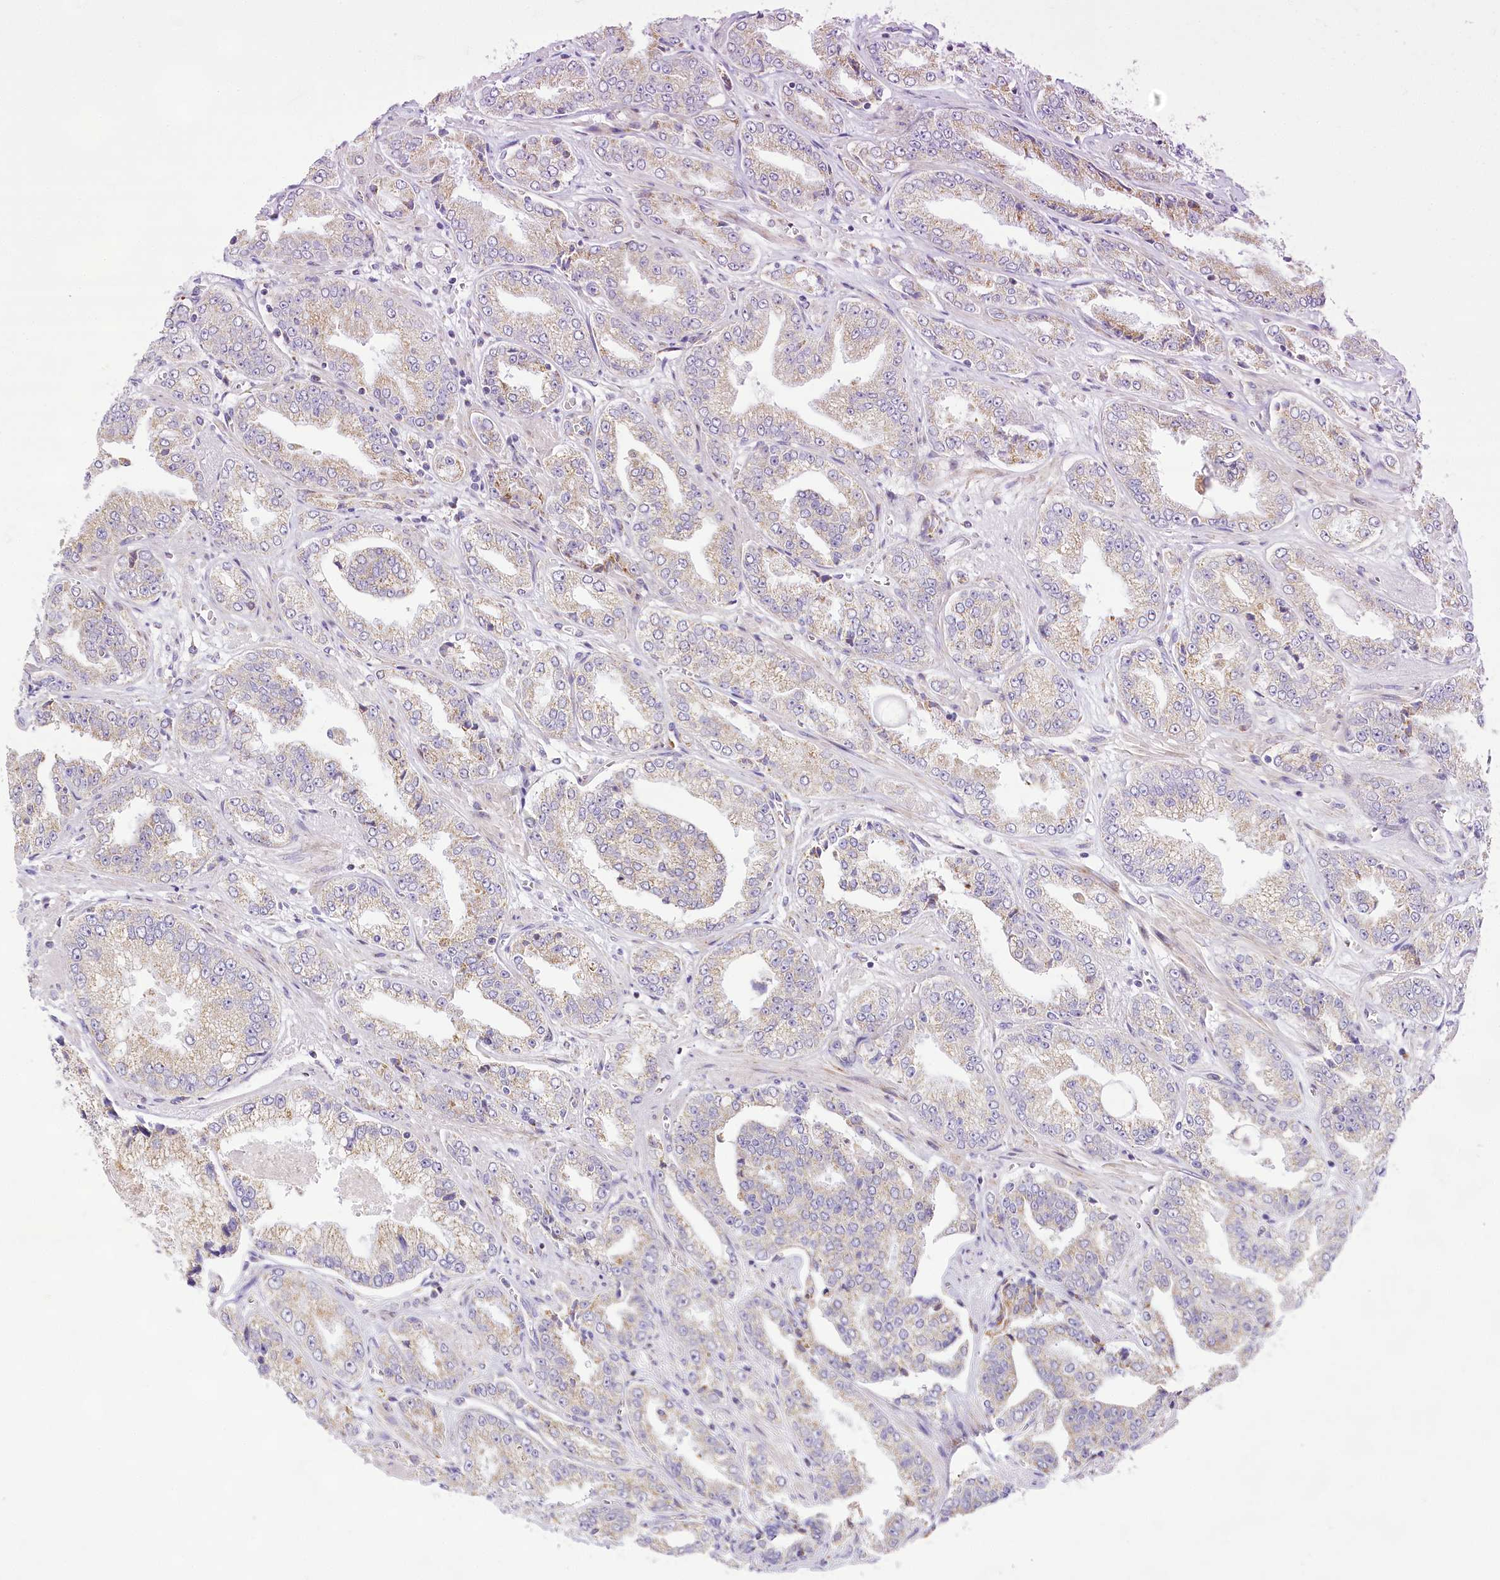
{"staining": {"intensity": "moderate", "quantity": "<25%", "location": "cytoplasmic/membranous"}, "tissue": "prostate cancer", "cell_type": "Tumor cells", "image_type": "cancer", "snomed": [{"axis": "morphology", "description": "Adenocarcinoma, High grade"}, {"axis": "topography", "description": "Prostate"}], "caption": "IHC of prostate adenocarcinoma (high-grade) shows low levels of moderate cytoplasmic/membranous expression in about <25% of tumor cells. (IHC, brightfield microscopy, high magnification).", "gene": "CCDC30", "patient": {"sex": "male", "age": 71}}